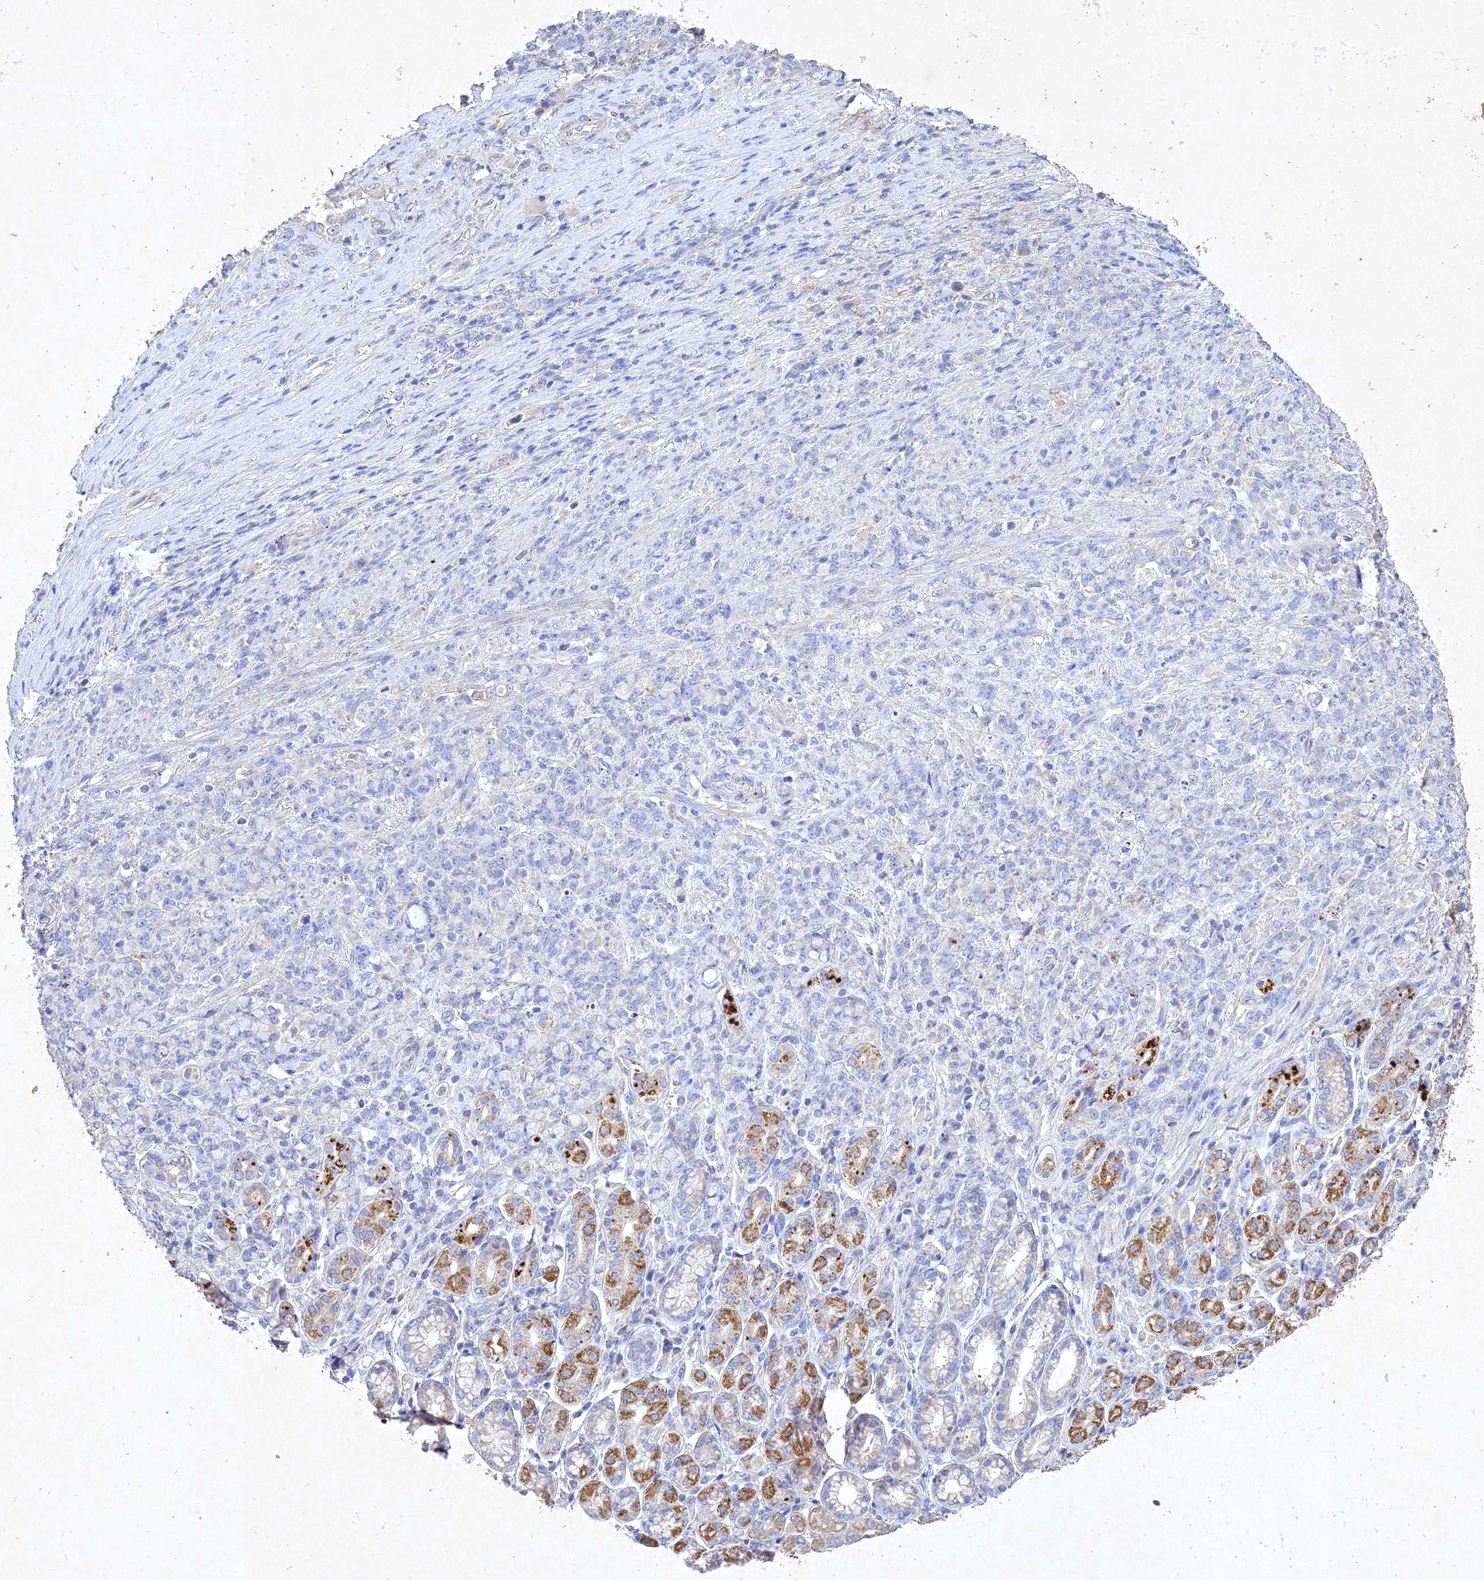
{"staining": {"intensity": "negative", "quantity": "none", "location": "none"}, "tissue": "stomach cancer", "cell_type": "Tumor cells", "image_type": "cancer", "snomed": [{"axis": "morphology", "description": "Adenocarcinoma, NOS"}, {"axis": "topography", "description": "Stomach"}], "caption": "Immunohistochemistry of stomach cancer reveals no positivity in tumor cells.", "gene": "NDUFV1", "patient": {"sex": "female", "age": 79}}